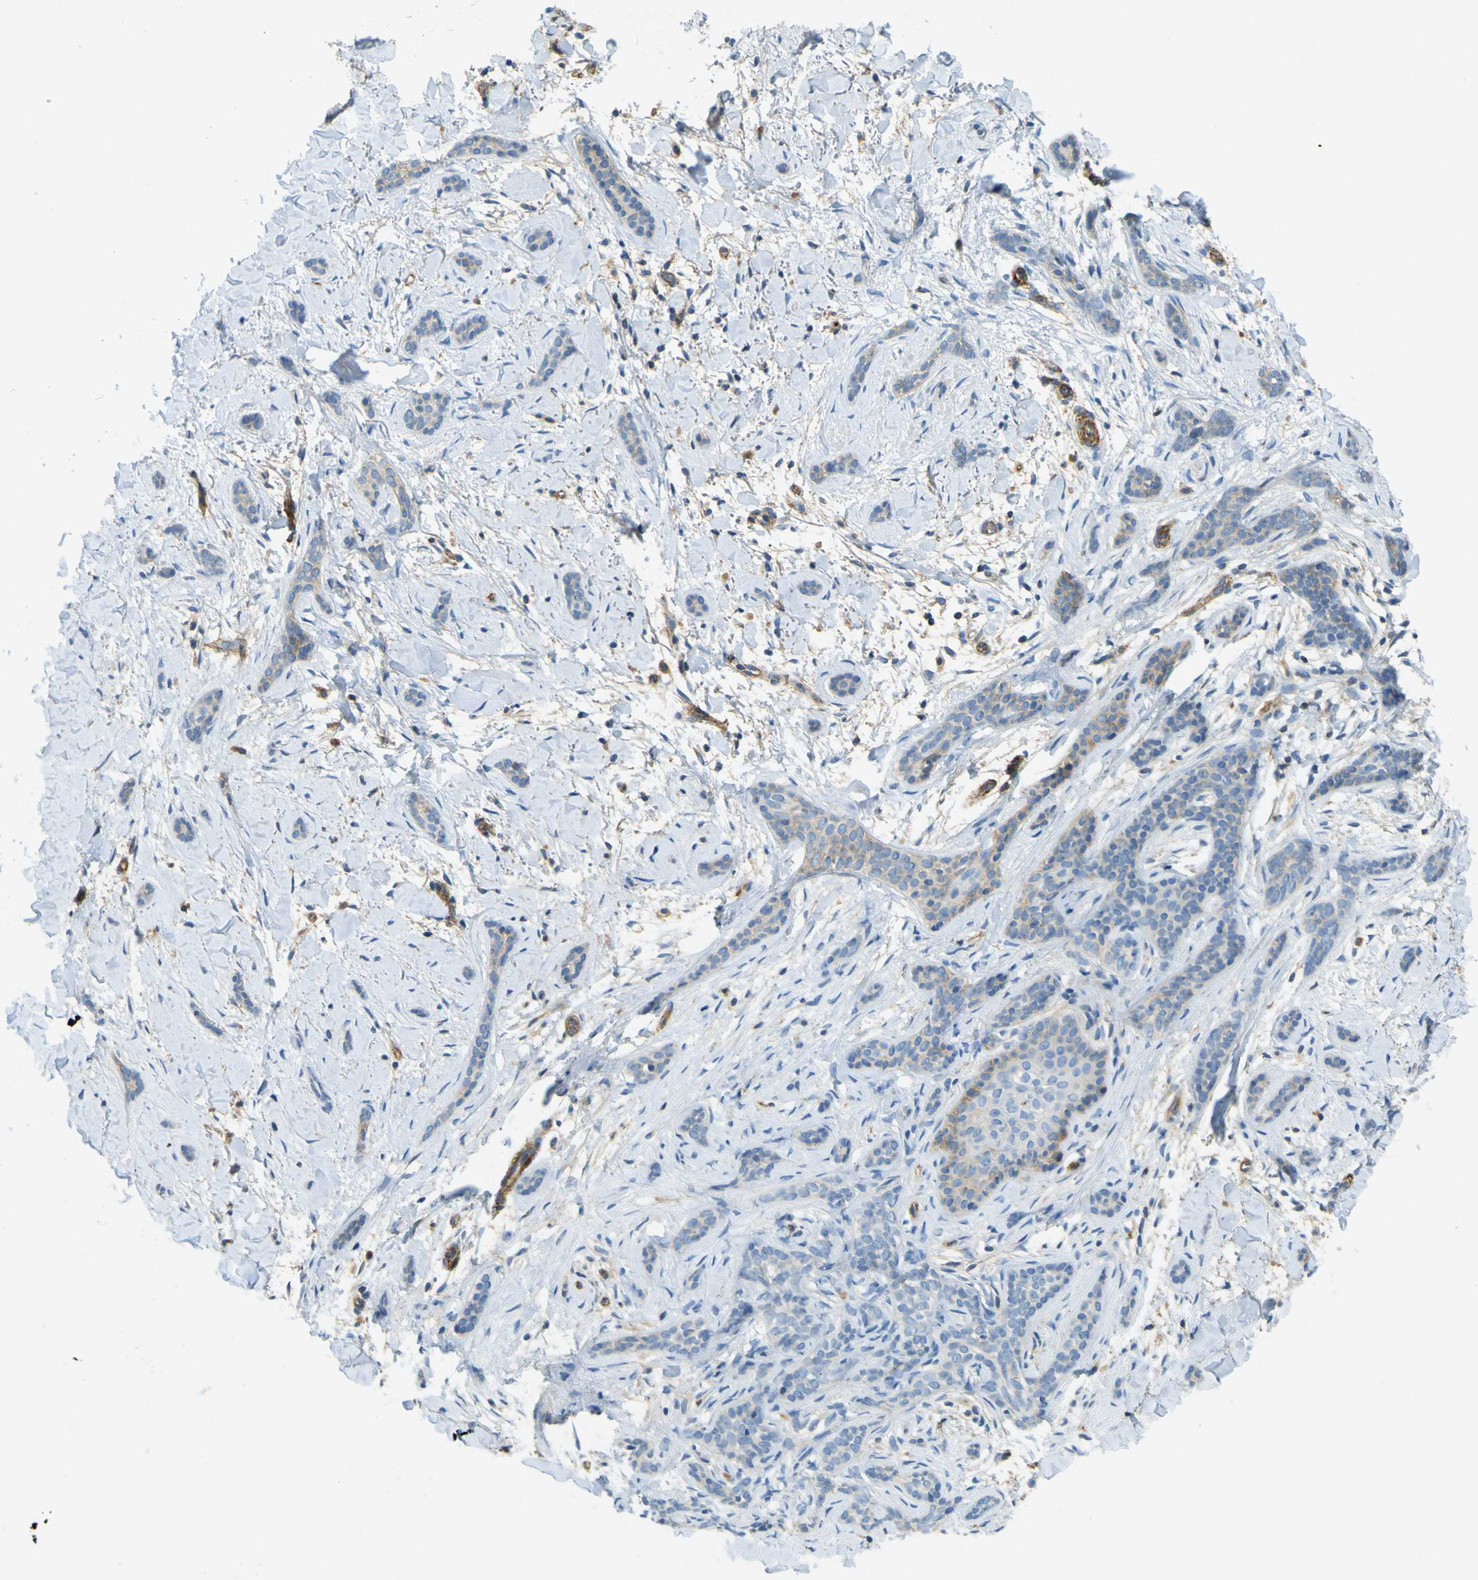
{"staining": {"intensity": "moderate", "quantity": "25%-75%", "location": "cytoplasmic/membranous"}, "tissue": "skin cancer", "cell_type": "Tumor cells", "image_type": "cancer", "snomed": [{"axis": "morphology", "description": "Basal cell carcinoma"}, {"axis": "morphology", "description": "Adnexal tumor, benign"}, {"axis": "topography", "description": "Skin"}], "caption": "Protein expression analysis of human skin benign adnexal tumor reveals moderate cytoplasmic/membranous positivity in about 25%-75% of tumor cells.", "gene": "PLXDC1", "patient": {"sex": "female", "age": 42}}